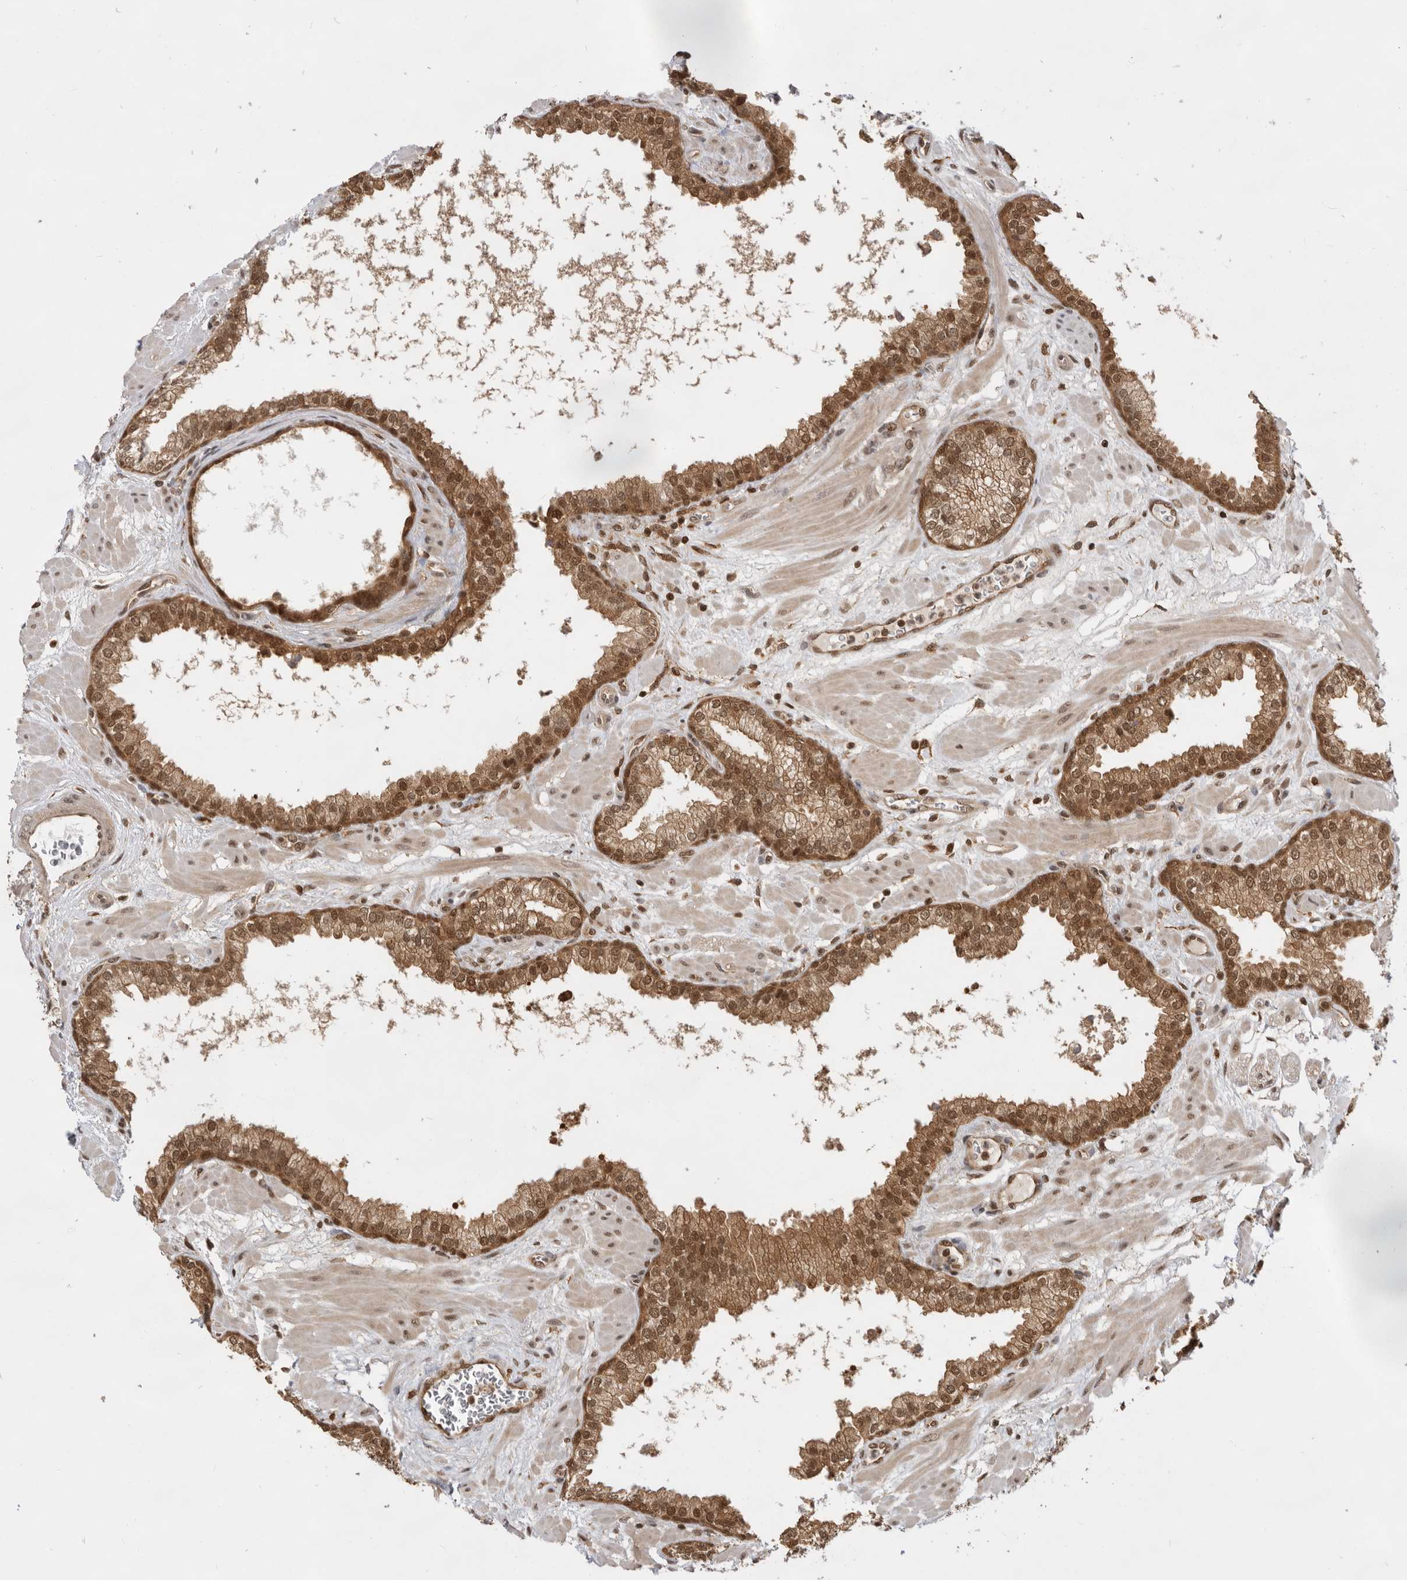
{"staining": {"intensity": "strong", "quantity": ">75%", "location": "cytoplasmic/membranous,nuclear"}, "tissue": "prostate", "cell_type": "Glandular cells", "image_type": "normal", "snomed": [{"axis": "morphology", "description": "Normal tissue, NOS"}, {"axis": "morphology", "description": "Urothelial carcinoma, Low grade"}, {"axis": "topography", "description": "Urinary bladder"}, {"axis": "topography", "description": "Prostate"}], "caption": "This image reveals immunohistochemistry staining of normal prostate, with high strong cytoplasmic/membranous,nuclear staining in approximately >75% of glandular cells.", "gene": "ADPRS", "patient": {"sex": "male", "age": 60}}